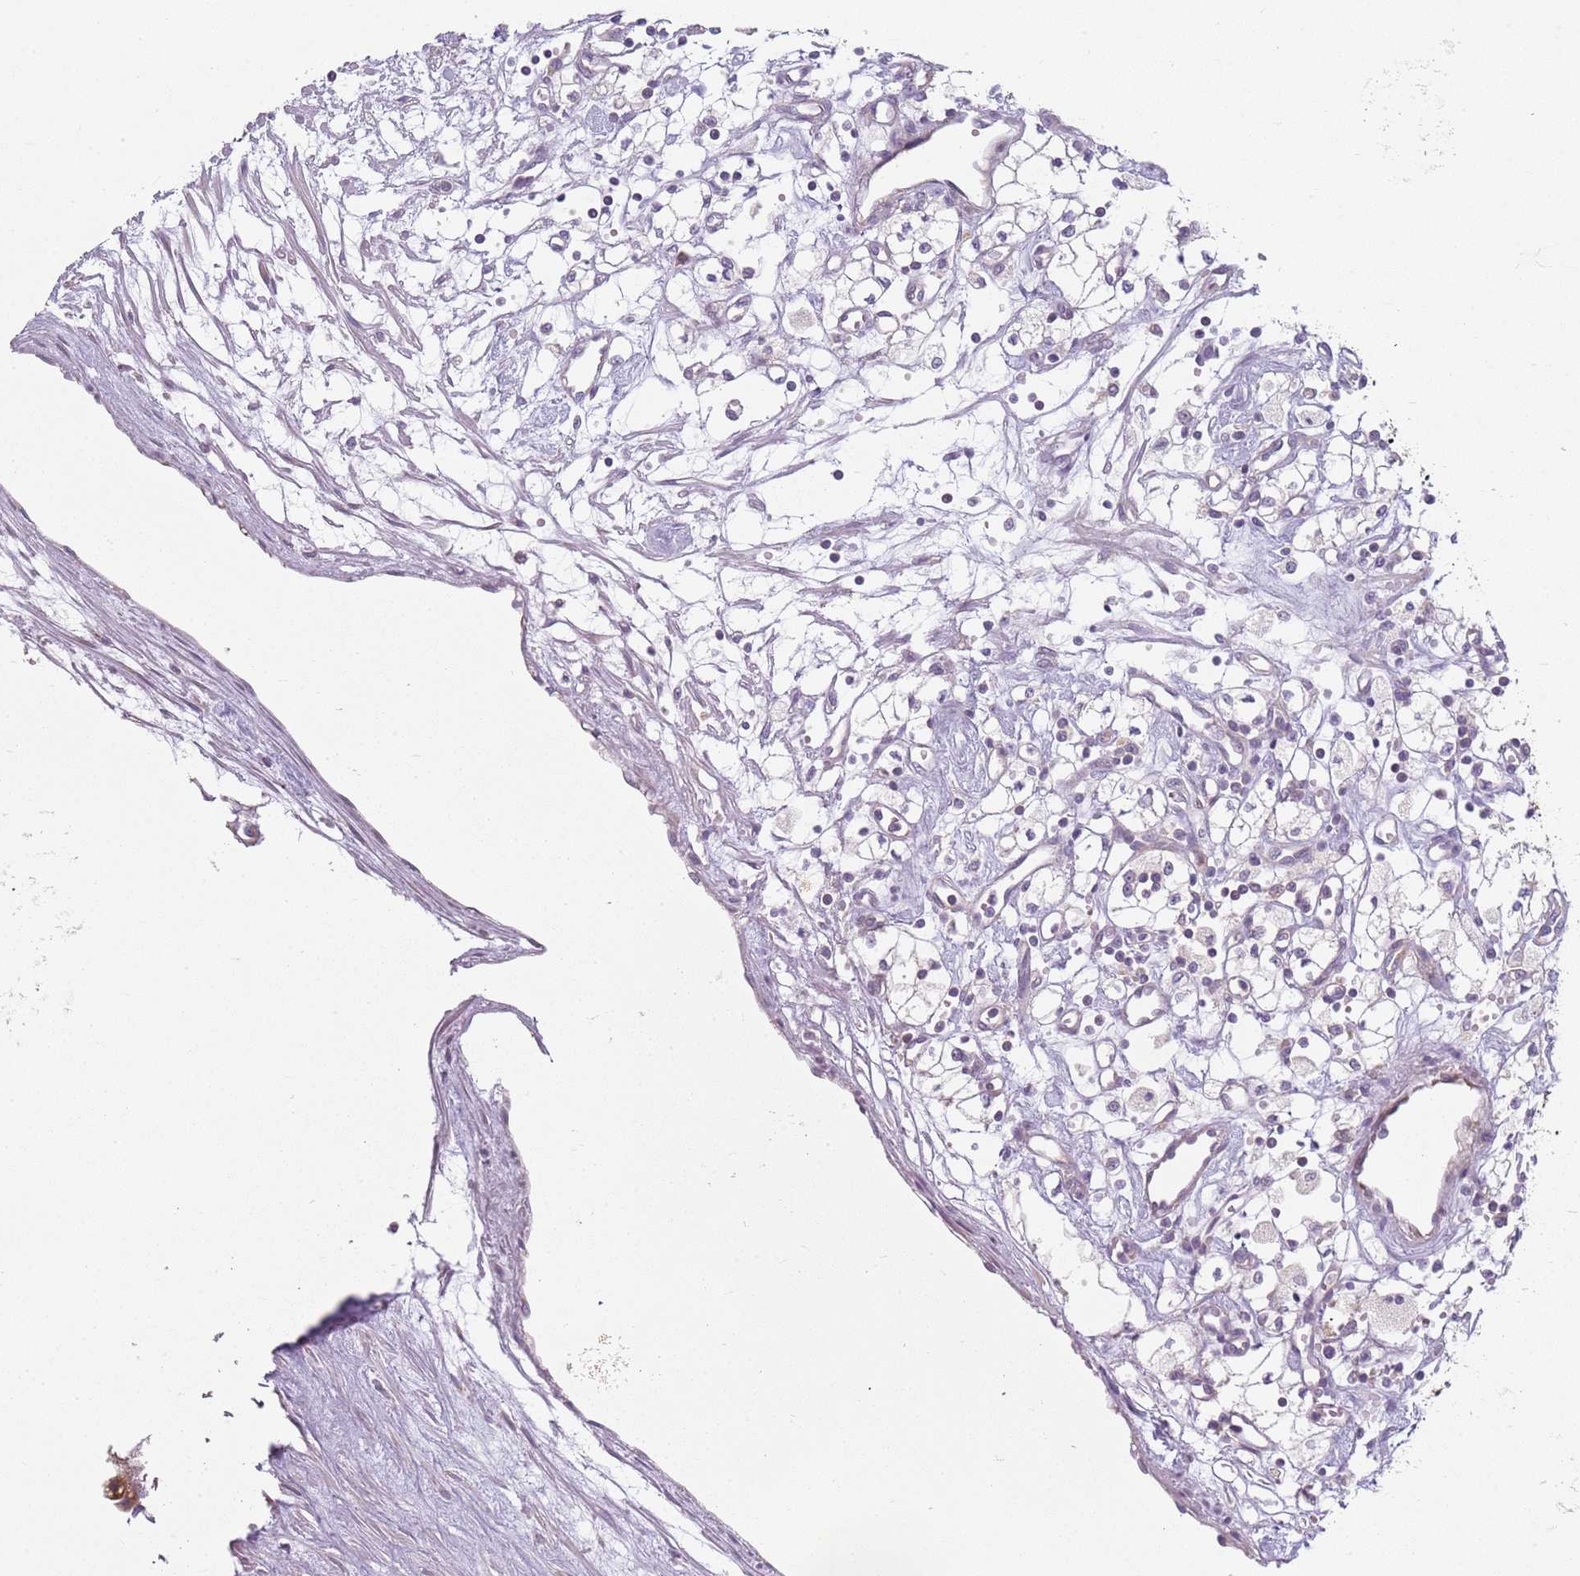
{"staining": {"intensity": "negative", "quantity": "none", "location": "none"}, "tissue": "renal cancer", "cell_type": "Tumor cells", "image_type": "cancer", "snomed": [{"axis": "morphology", "description": "Adenocarcinoma, NOS"}, {"axis": "topography", "description": "Kidney"}], "caption": "High power microscopy micrograph of an IHC micrograph of renal cancer, revealing no significant staining in tumor cells.", "gene": "RPS28", "patient": {"sex": "male", "age": 59}}